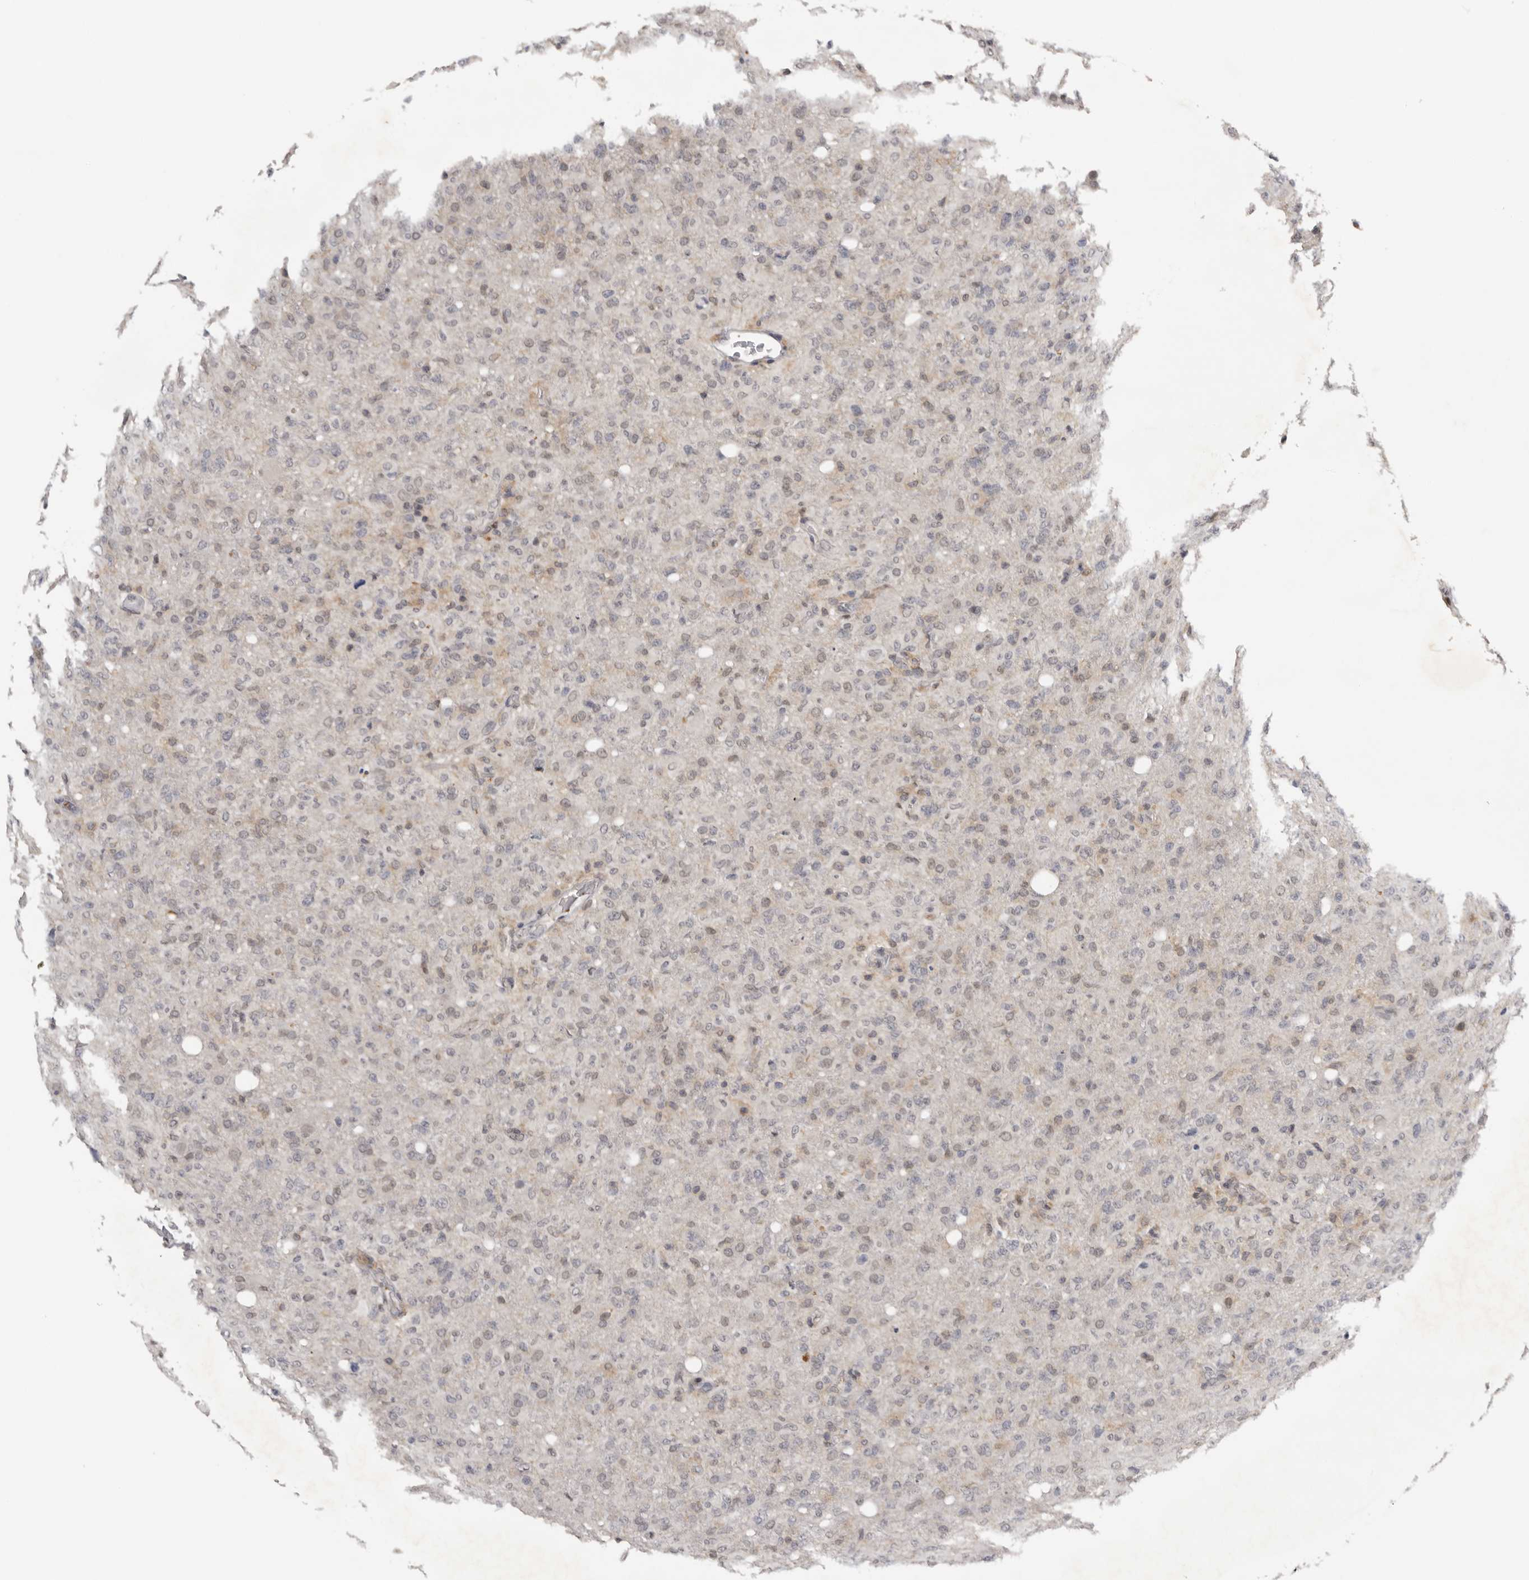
{"staining": {"intensity": "weak", "quantity": "<25%", "location": "nuclear"}, "tissue": "glioma", "cell_type": "Tumor cells", "image_type": "cancer", "snomed": [{"axis": "morphology", "description": "Glioma, malignant, High grade"}, {"axis": "topography", "description": "Brain"}], "caption": "Immunohistochemistry micrograph of human glioma stained for a protein (brown), which exhibits no expression in tumor cells.", "gene": "KIF2B", "patient": {"sex": "female", "age": 57}}